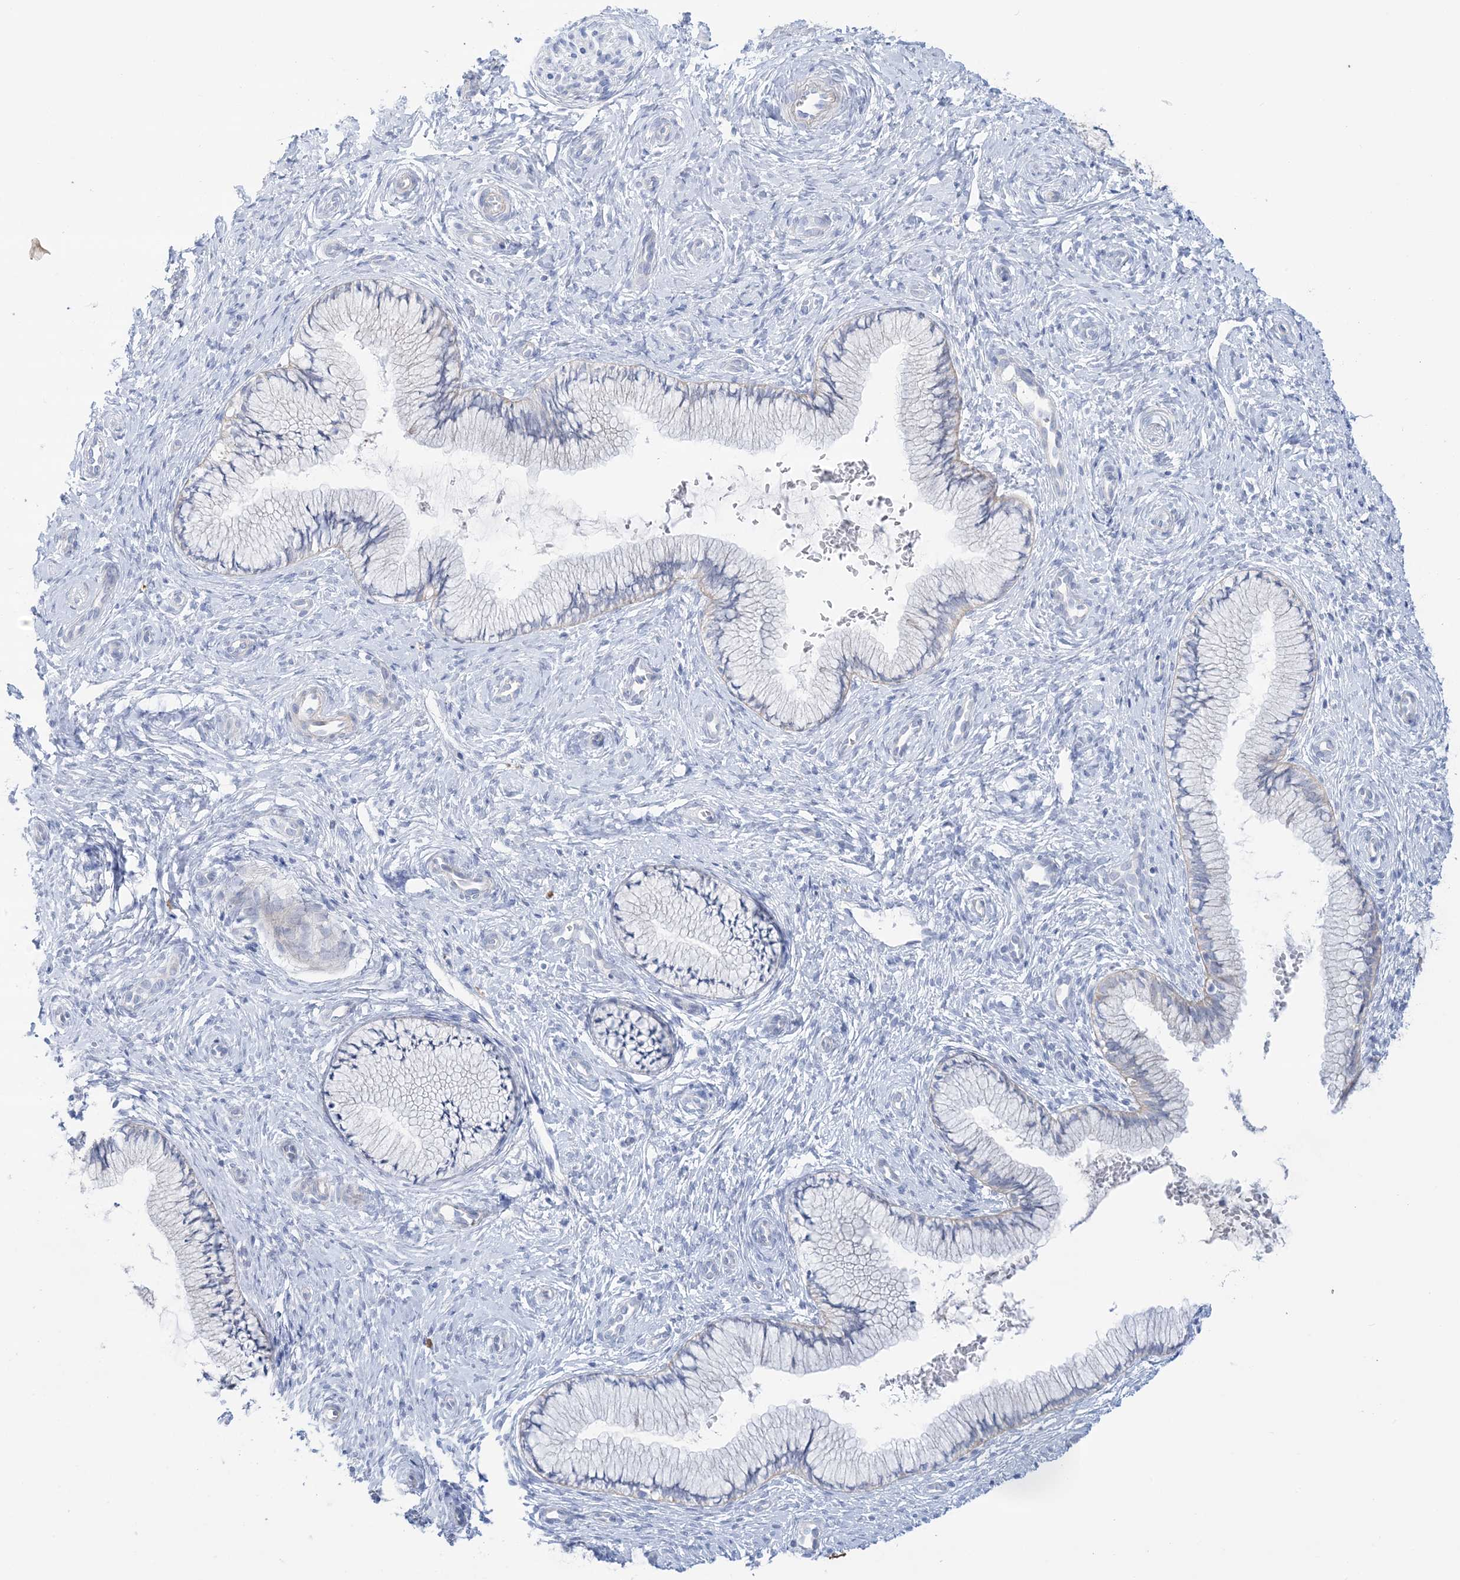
{"staining": {"intensity": "negative", "quantity": "none", "location": "none"}, "tissue": "cervix", "cell_type": "Glandular cells", "image_type": "normal", "snomed": [{"axis": "morphology", "description": "Normal tissue, NOS"}, {"axis": "topography", "description": "Cervix"}], "caption": "Glandular cells show no significant protein staining in benign cervix. (DAB immunohistochemistry (IHC) with hematoxylin counter stain).", "gene": "ATP11C", "patient": {"sex": "female", "age": 27}}